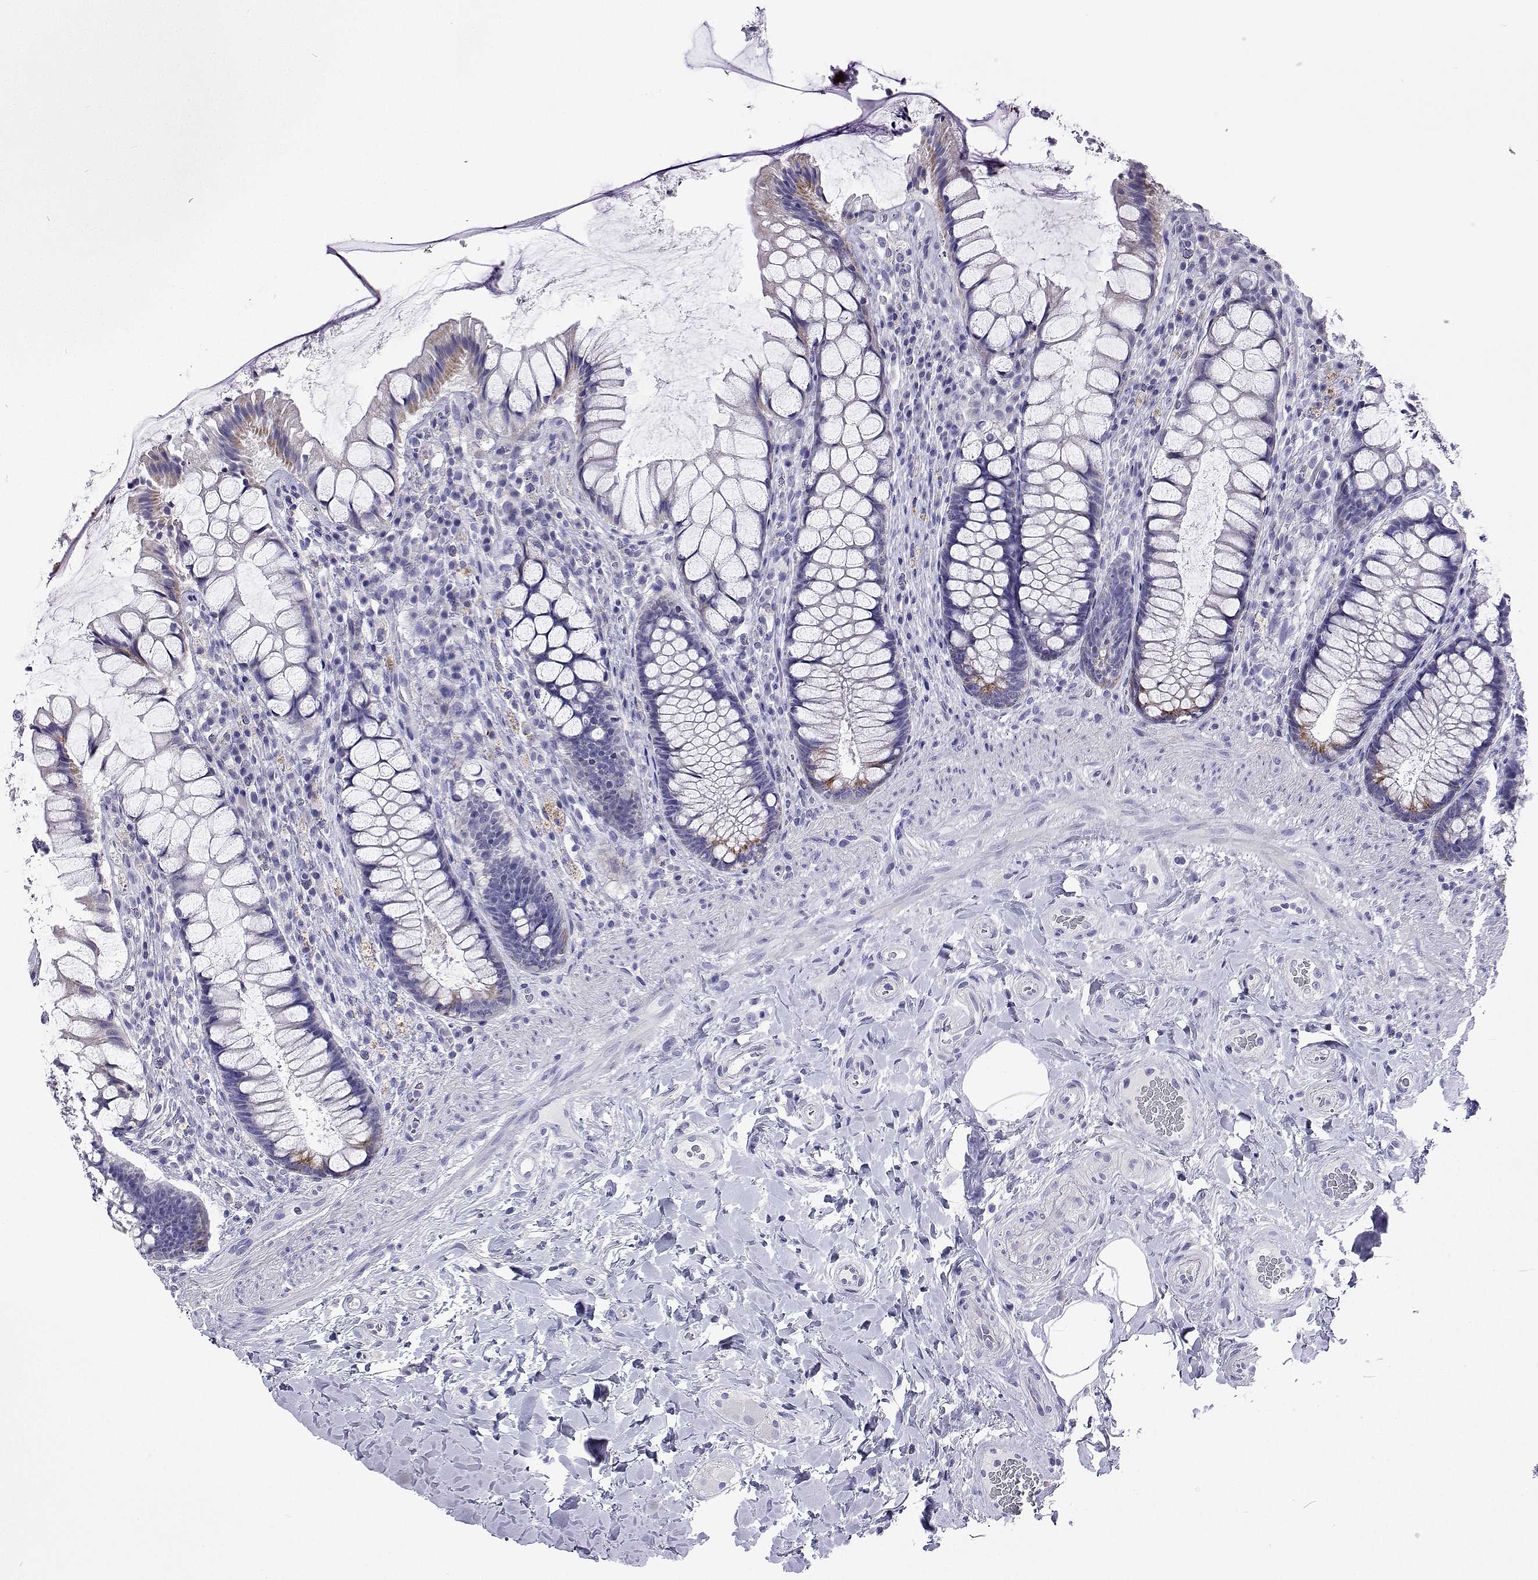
{"staining": {"intensity": "negative", "quantity": "none", "location": "none"}, "tissue": "rectum", "cell_type": "Glandular cells", "image_type": "normal", "snomed": [{"axis": "morphology", "description": "Normal tissue, NOS"}, {"axis": "topography", "description": "Rectum"}], "caption": "High magnification brightfield microscopy of normal rectum stained with DAB (brown) and counterstained with hematoxylin (blue): glandular cells show no significant positivity. The staining is performed using DAB brown chromogen with nuclei counter-stained in using hematoxylin.", "gene": "UMODL1", "patient": {"sex": "female", "age": 58}}